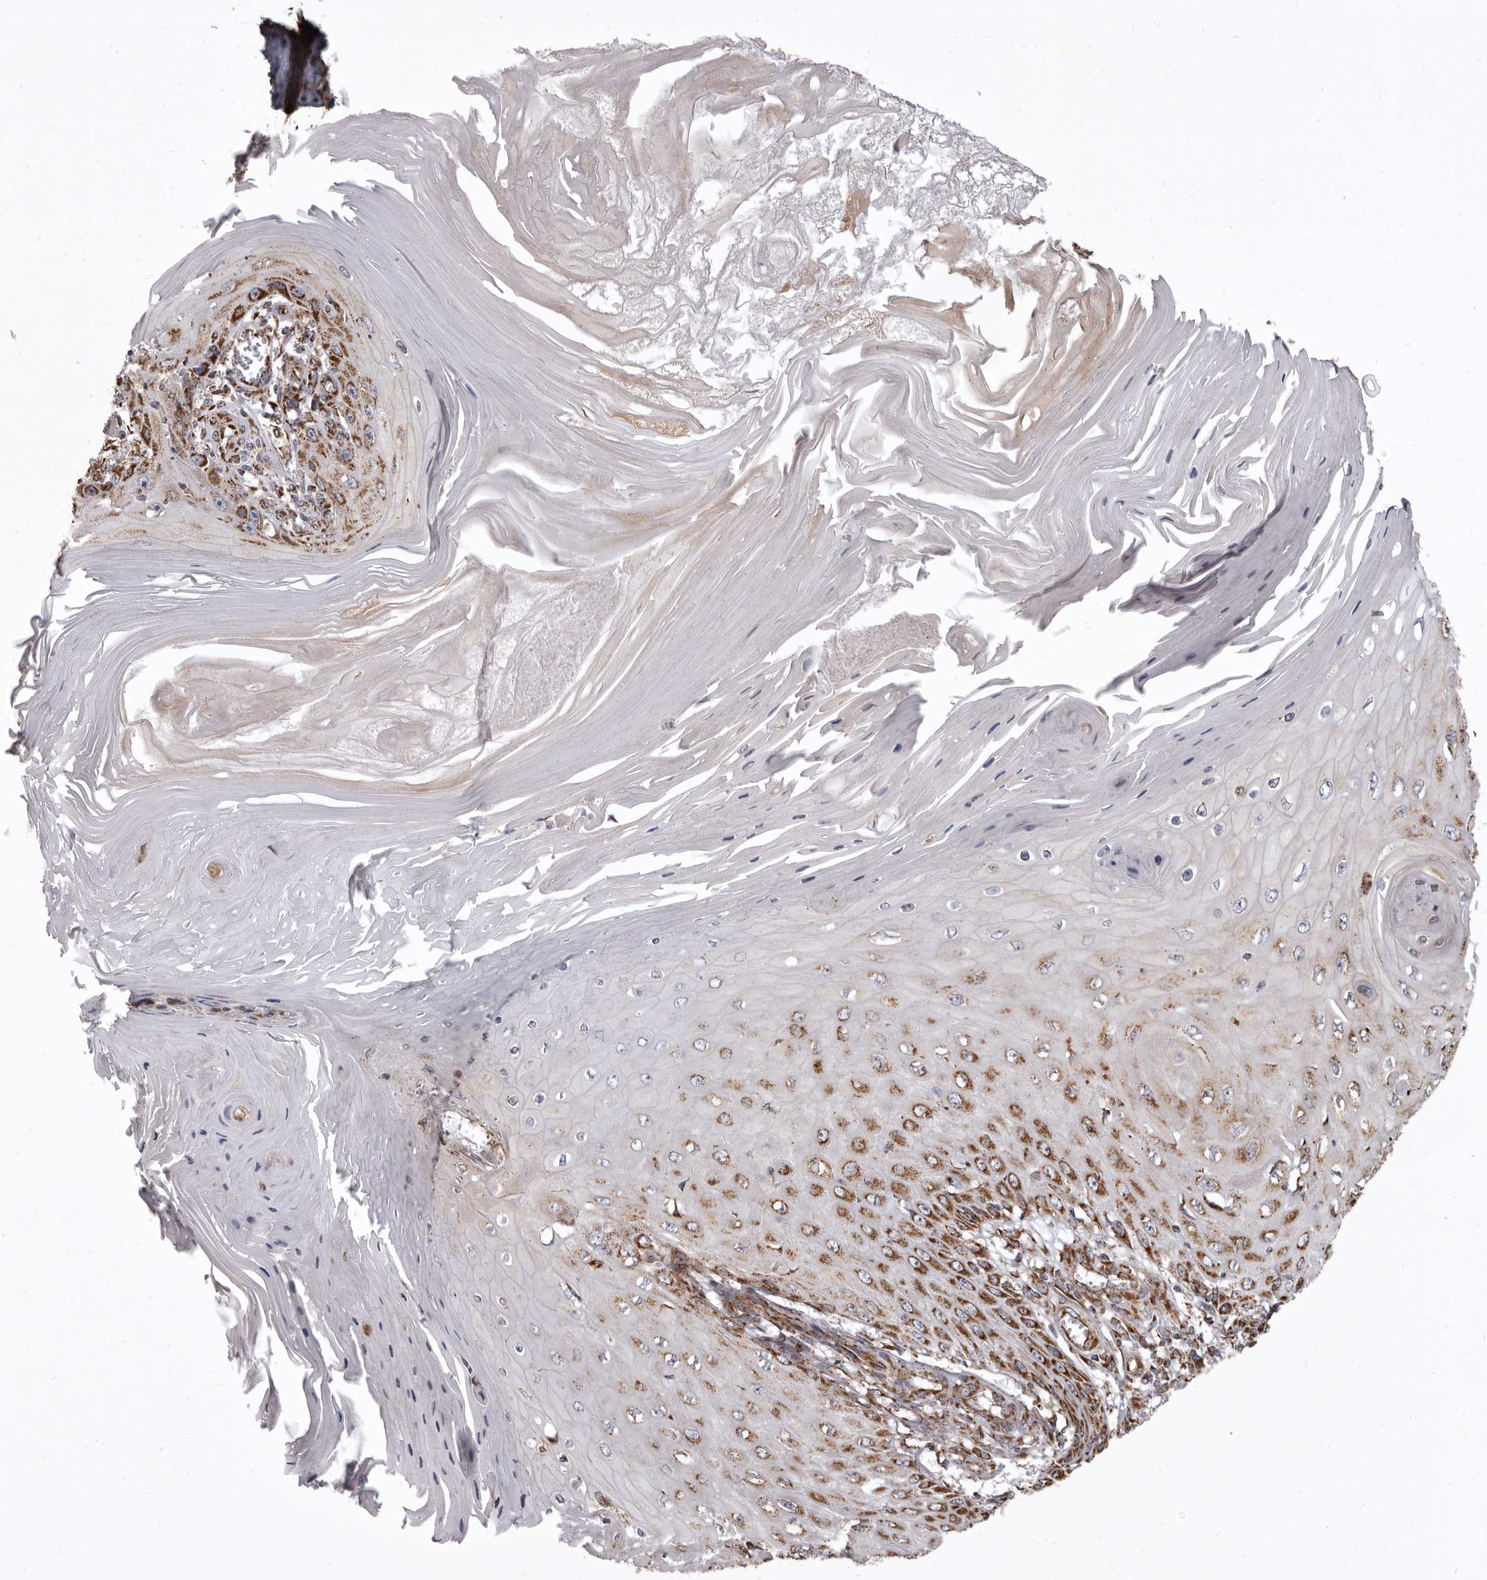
{"staining": {"intensity": "strong", "quantity": ">75%", "location": "cytoplasmic/membranous"}, "tissue": "skin cancer", "cell_type": "Tumor cells", "image_type": "cancer", "snomed": [{"axis": "morphology", "description": "Squamous cell carcinoma, NOS"}, {"axis": "topography", "description": "Skin"}], "caption": "Human squamous cell carcinoma (skin) stained with a brown dye shows strong cytoplasmic/membranous positive expression in approximately >75% of tumor cells.", "gene": "CDK5RAP3", "patient": {"sex": "female", "age": 73}}